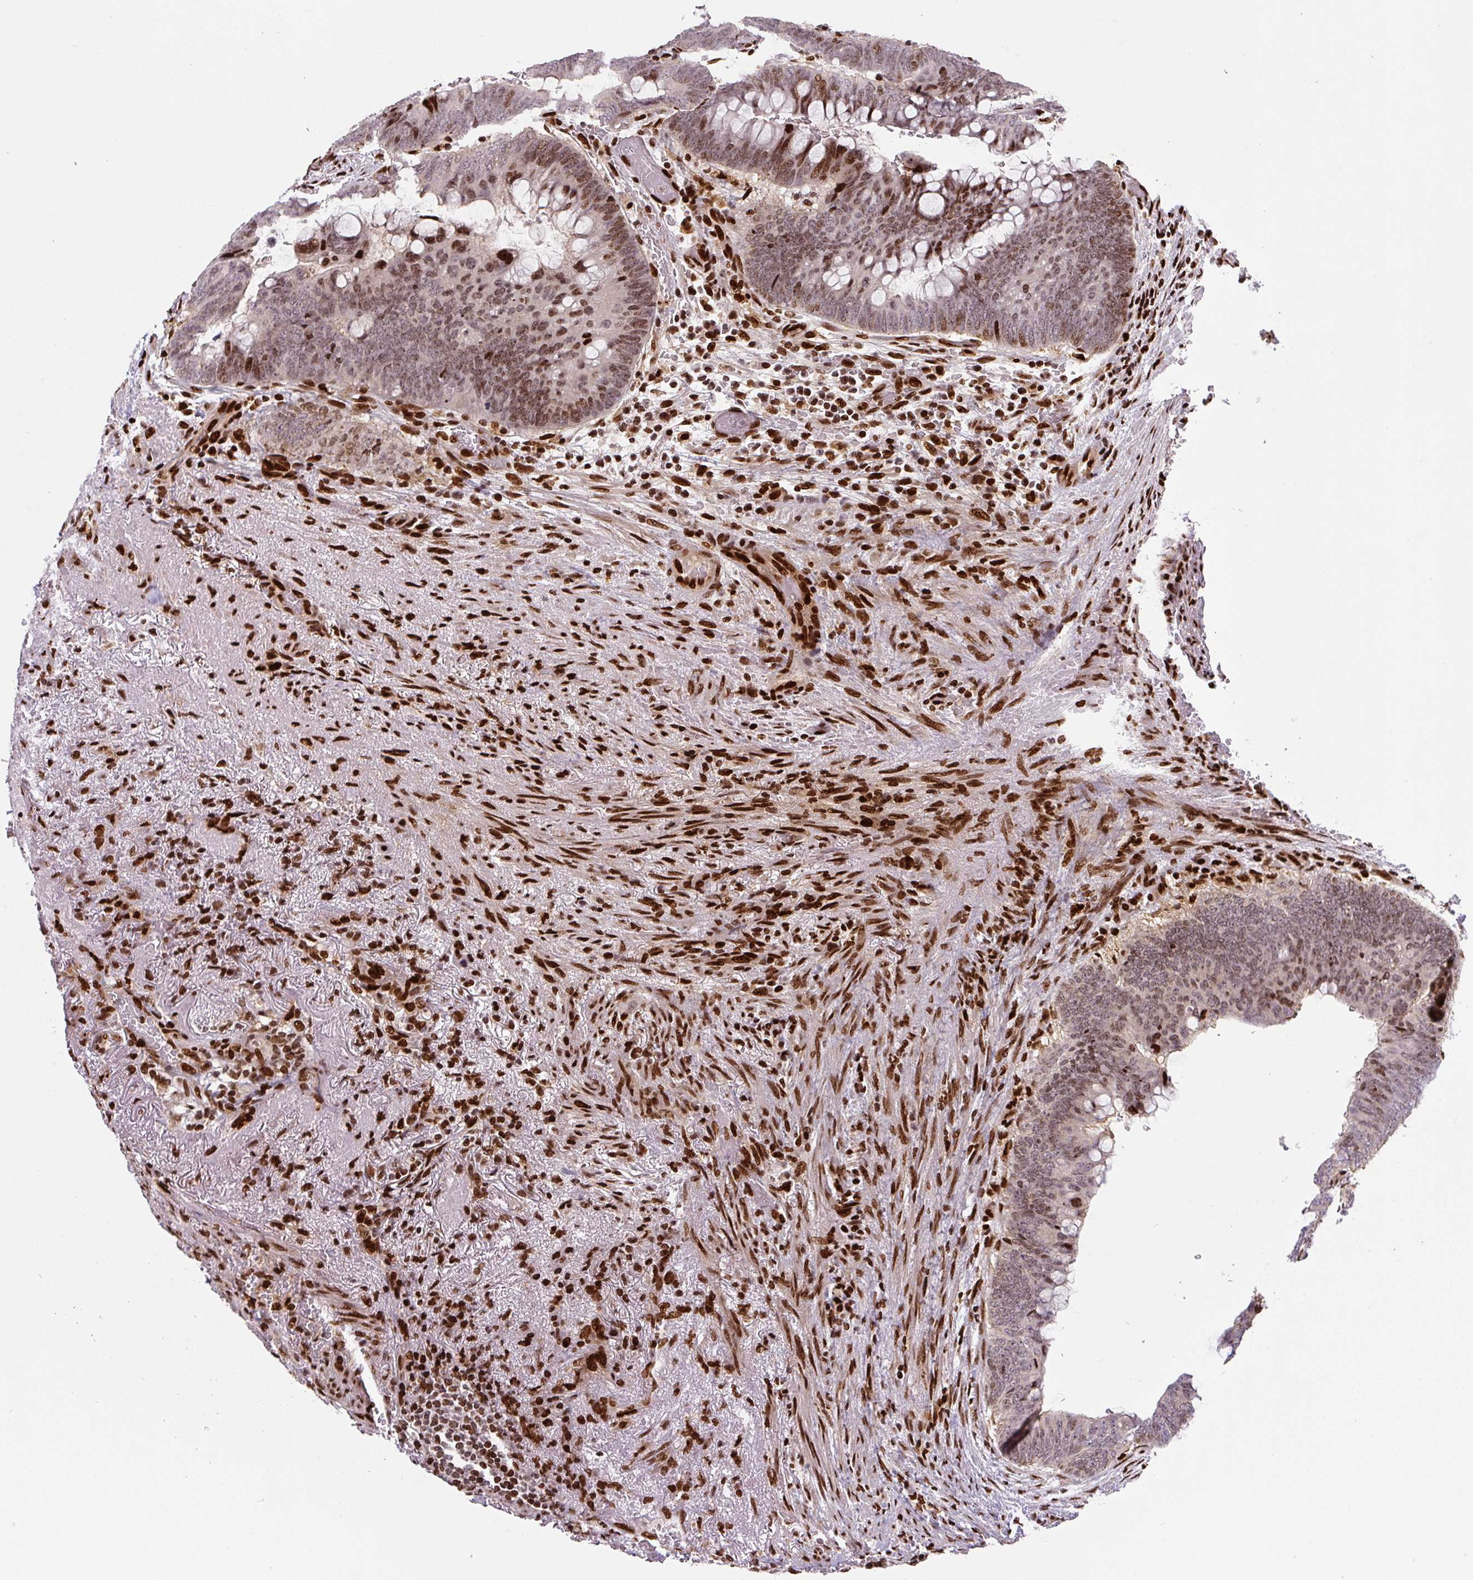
{"staining": {"intensity": "moderate", "quantity": ">75%", "location": "nuclear"}, "tissue": "colorectal cancer", "cell_type": "Tumor cells", "image_type": "cancer", "snomed": [{"axis": "morphology", "description": "Normal tissue, NOS"}, {"axis": "morphology", "description": "Adenocarcinoma, NOS"}, {"axis": "topography", "description": "Rectum"}, {"axis": "topography", "description": "Peripheral nerve tissue"}], "caption": "Human colorectal adenocarcinoma stained with a protein marker demonstrates moderate staining in tumor cells.", "gene": "PYDC2", "patient": {"sex": "male", "age": 92}}